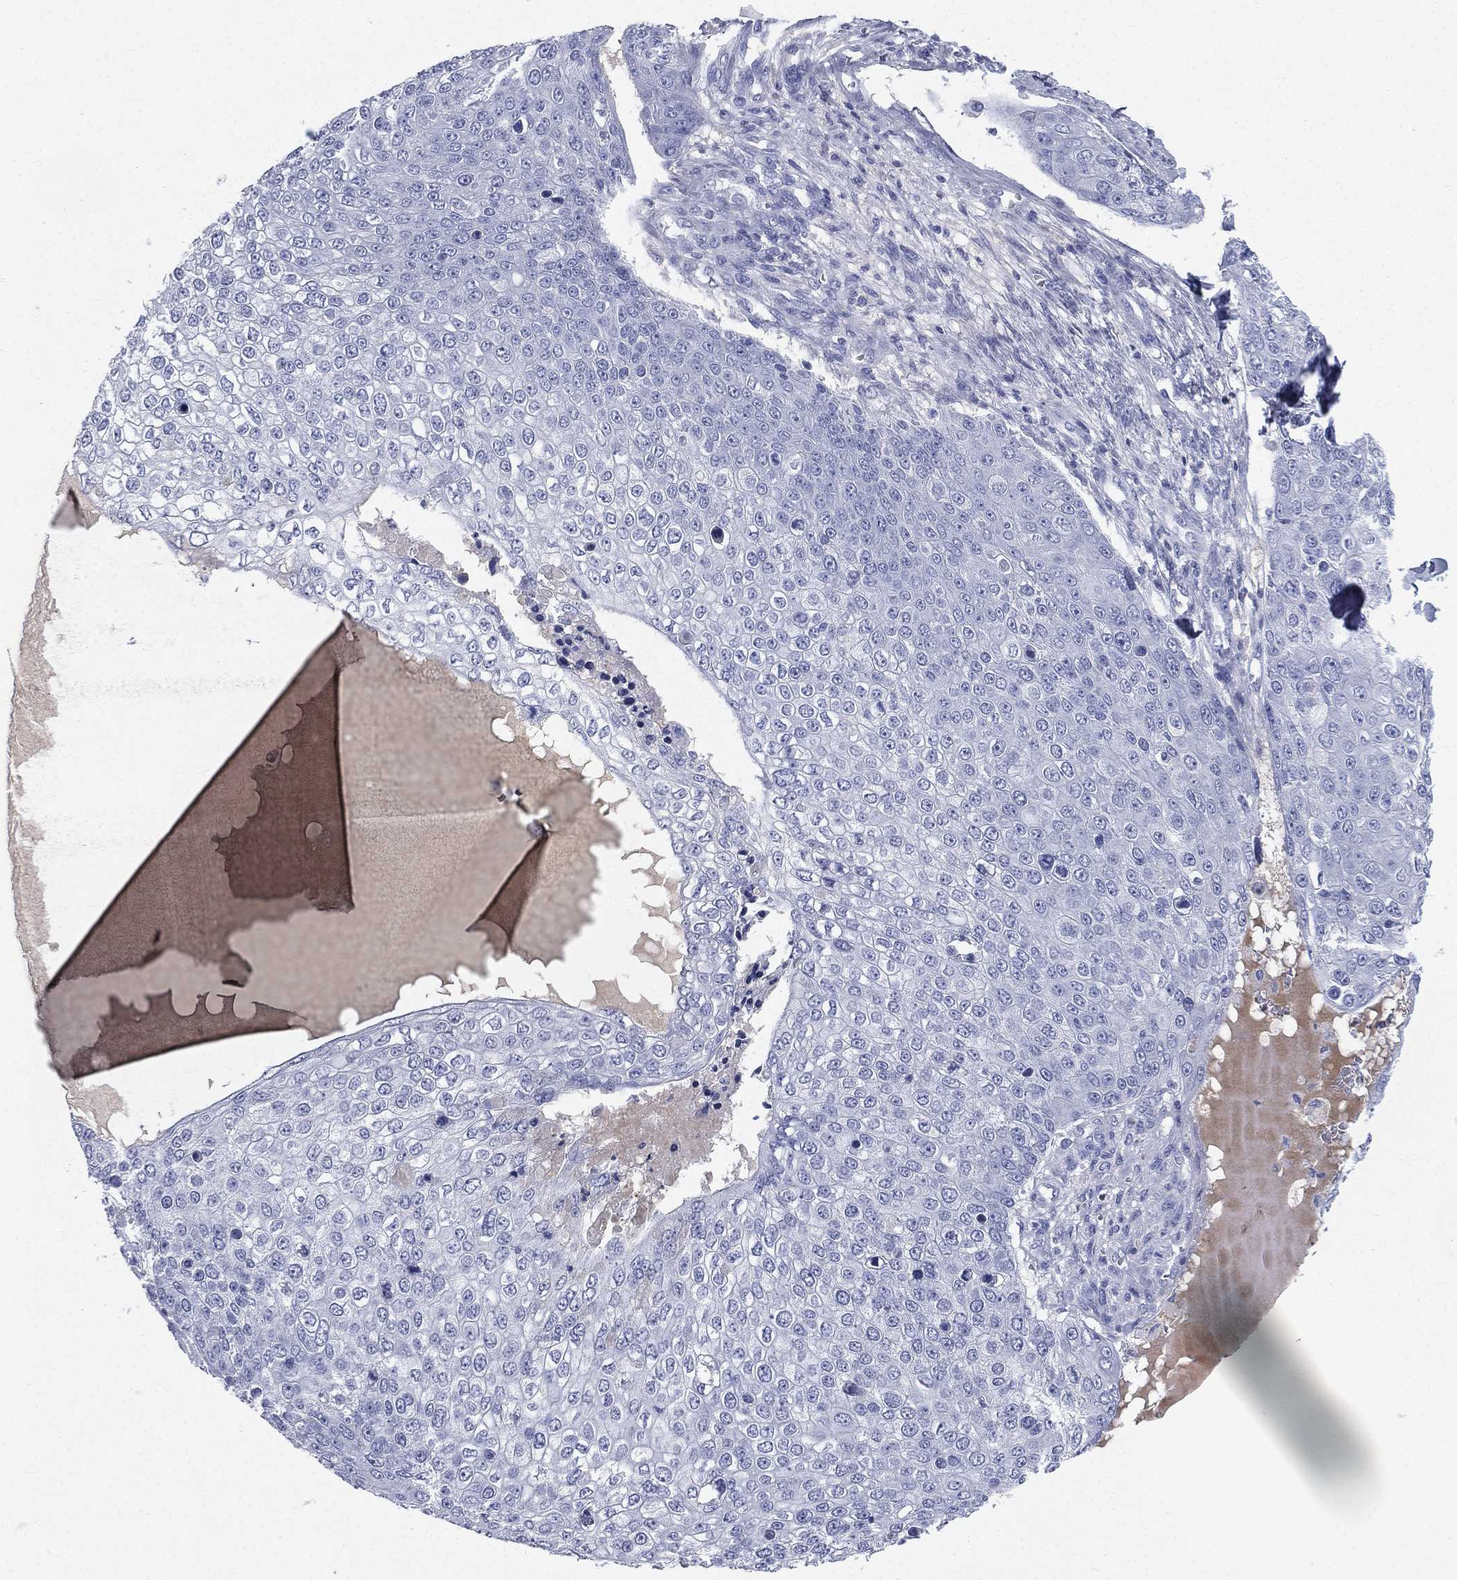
{"staining": {"intensity": "negative", "quantity": "none", "location": "none"}, "tissue": "skin cancer", "cell_type": "Tumor cells", "image_type": "cancer", "snomed": [{"axis": "morphology", "description": "Squamous cell carcinoma, NOS"}, {"axis": "topography", "description": "Skin"}], "caption": "Immunohistochemistry (IHC) histopathology image of human skin squamous cell carcinoma stained for a protein (brown), which shows no positivity in tumor cells.", "gene": "HP", "patient": {"sex": "male", "age": 71}}